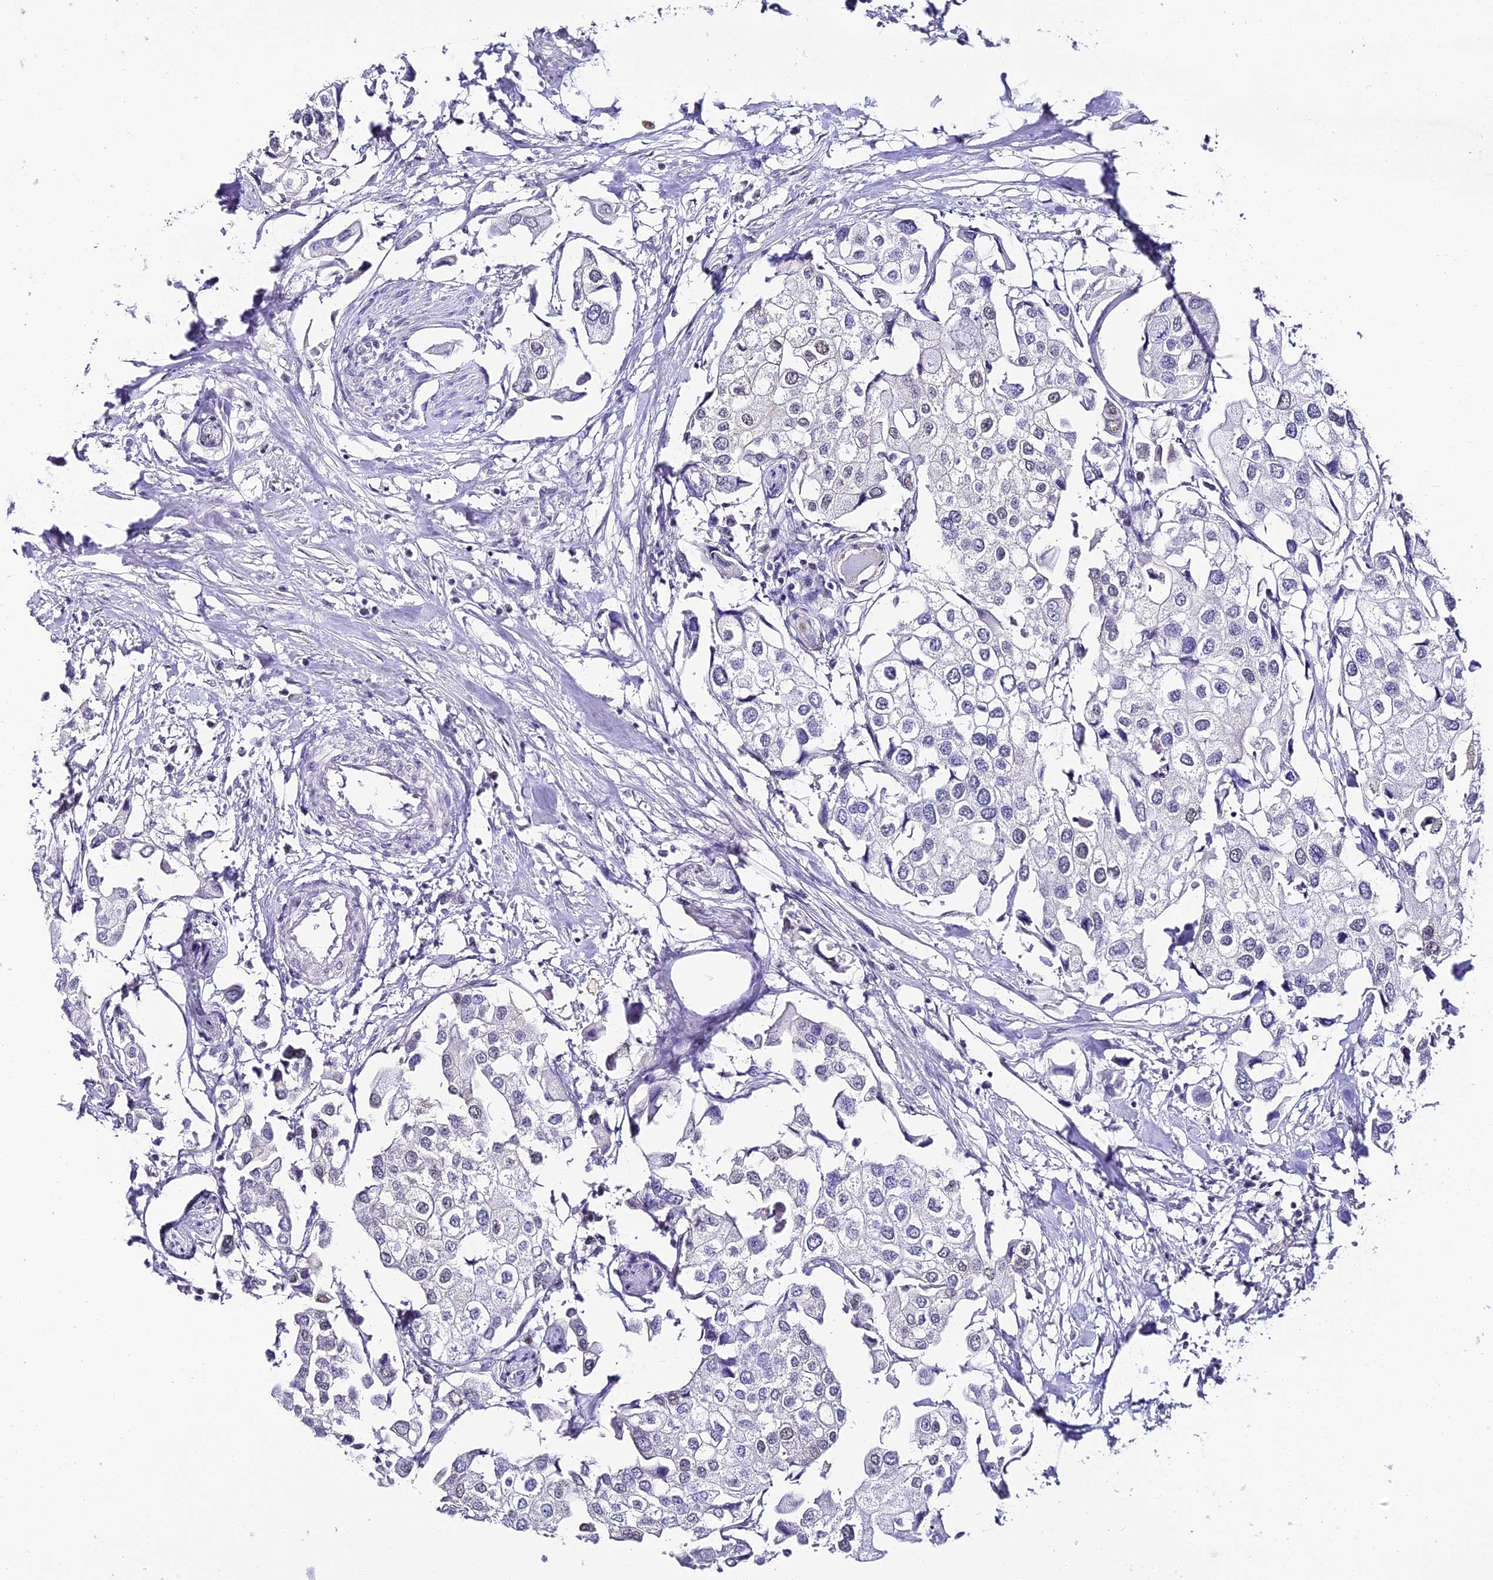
{"staining": {"intensity": "negative", "quantity": "none", "location": "none"}, "tissue": "urothelial cancer", "cell_type": "Tumor cells", "image_type": "cancer", "snomed": [{"axis": "morphology", "description": "Urothelial carcinoma, High grade"}, {"axis": "topography", "description": "Urinary bladder"}], "caption": "High magnification brightfield microscopy of urothelial cancer stained with DAB (brown) and counterstained with hematoxylin (blue): tumor cells show no significant staining.", "gene": "ABHD14A-ACY1", "patient": {"sex": "male", "age": 64}}